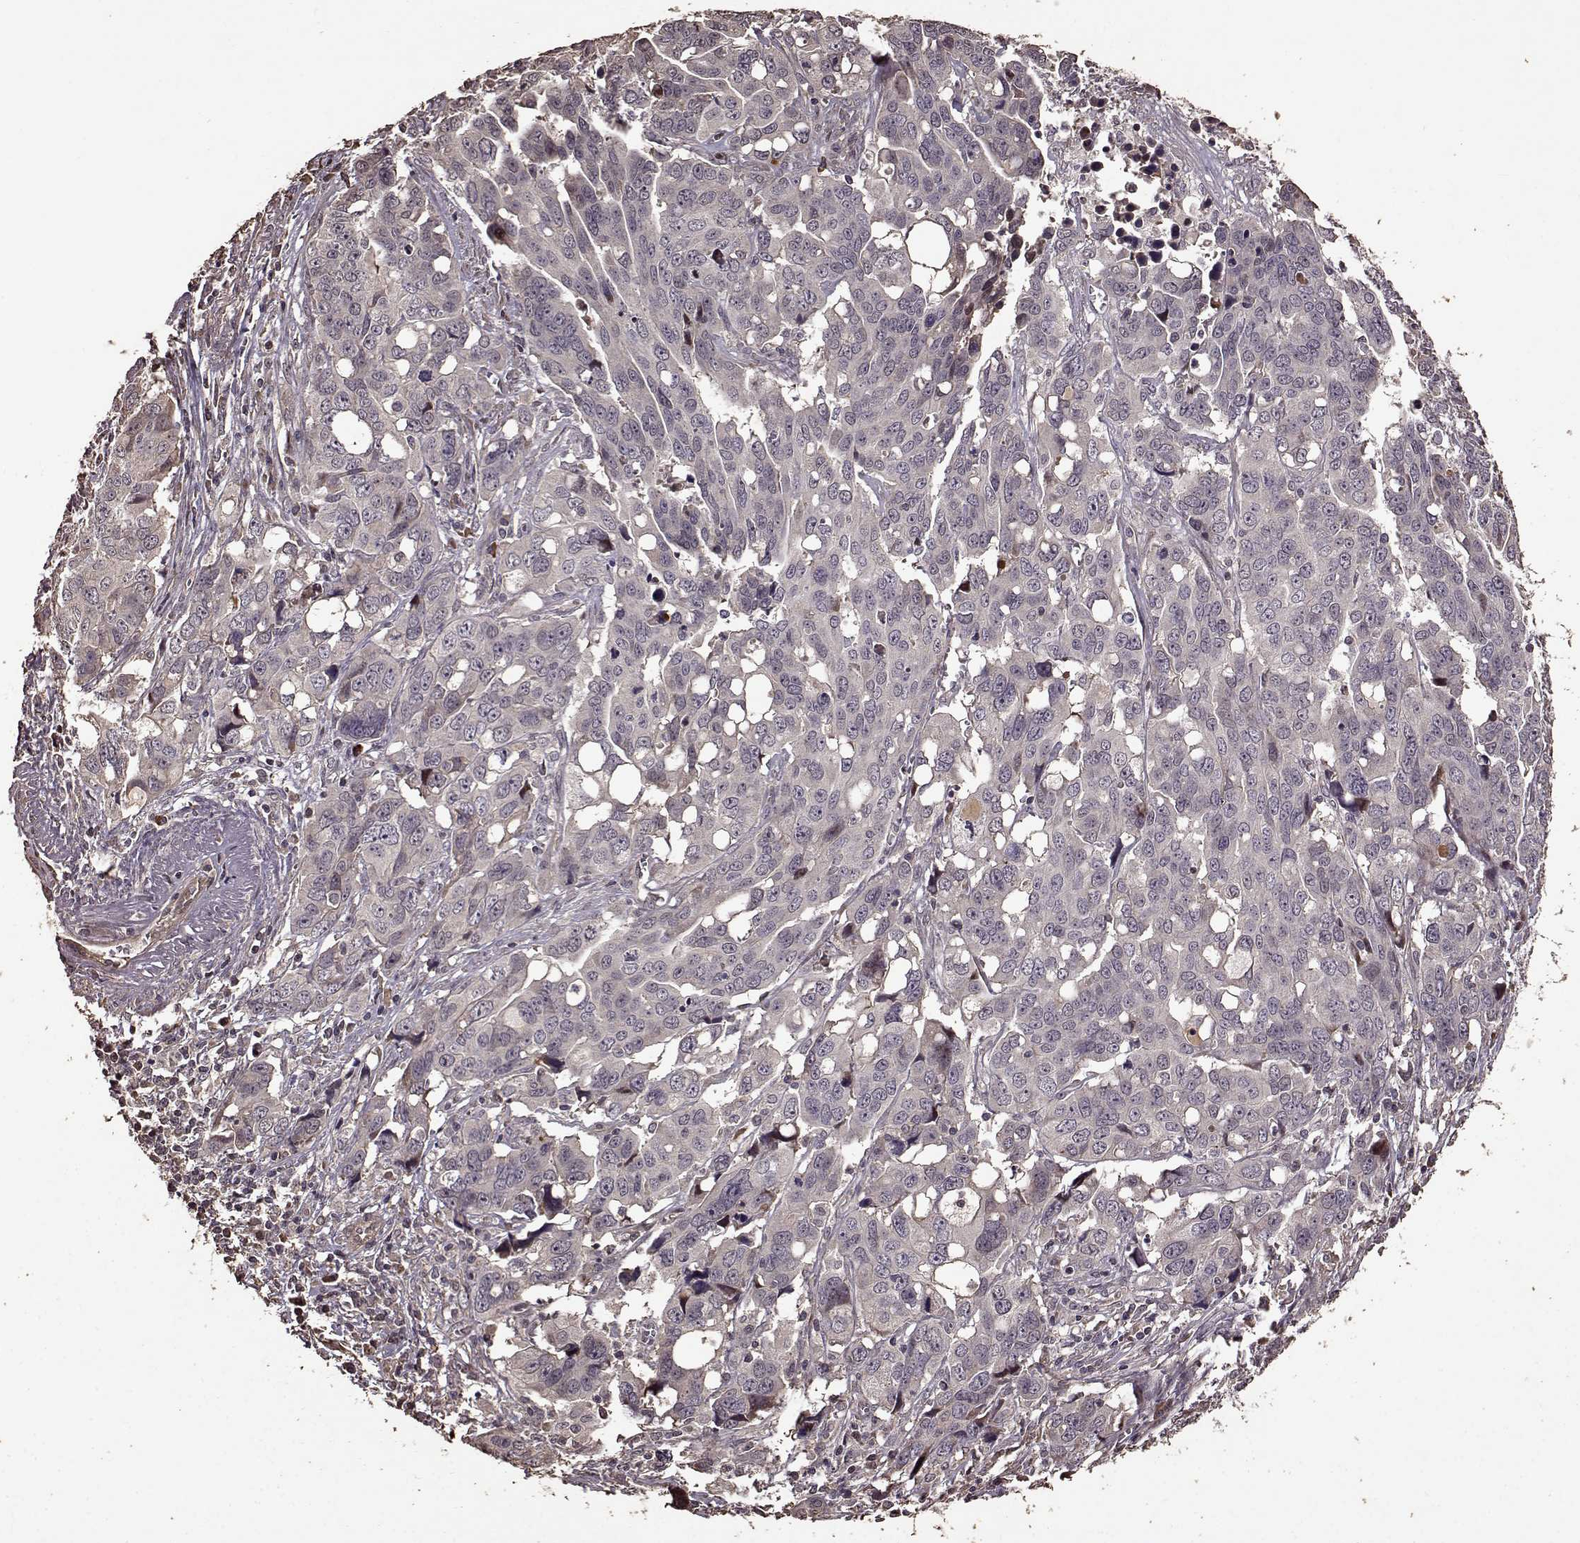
{"staining": {"intensity": "negative", "quantity": "none", "location": "none"}, "tissue": "ovarian cancer", "cell_type": "Tumor cells", "image_type": "cancer", "snomed": [{"axis": "morphology", "description": "Carcinoma, endometroid"}, {"axis": "topography", "description": "Ovary"}], "caption": "Histopathology image shows no significant protein staining in tumor cells of ovarian cancer (endometroid carcinoma).", "gene": "FBXW11", "patient": {"sex": "female", "age": 78}}